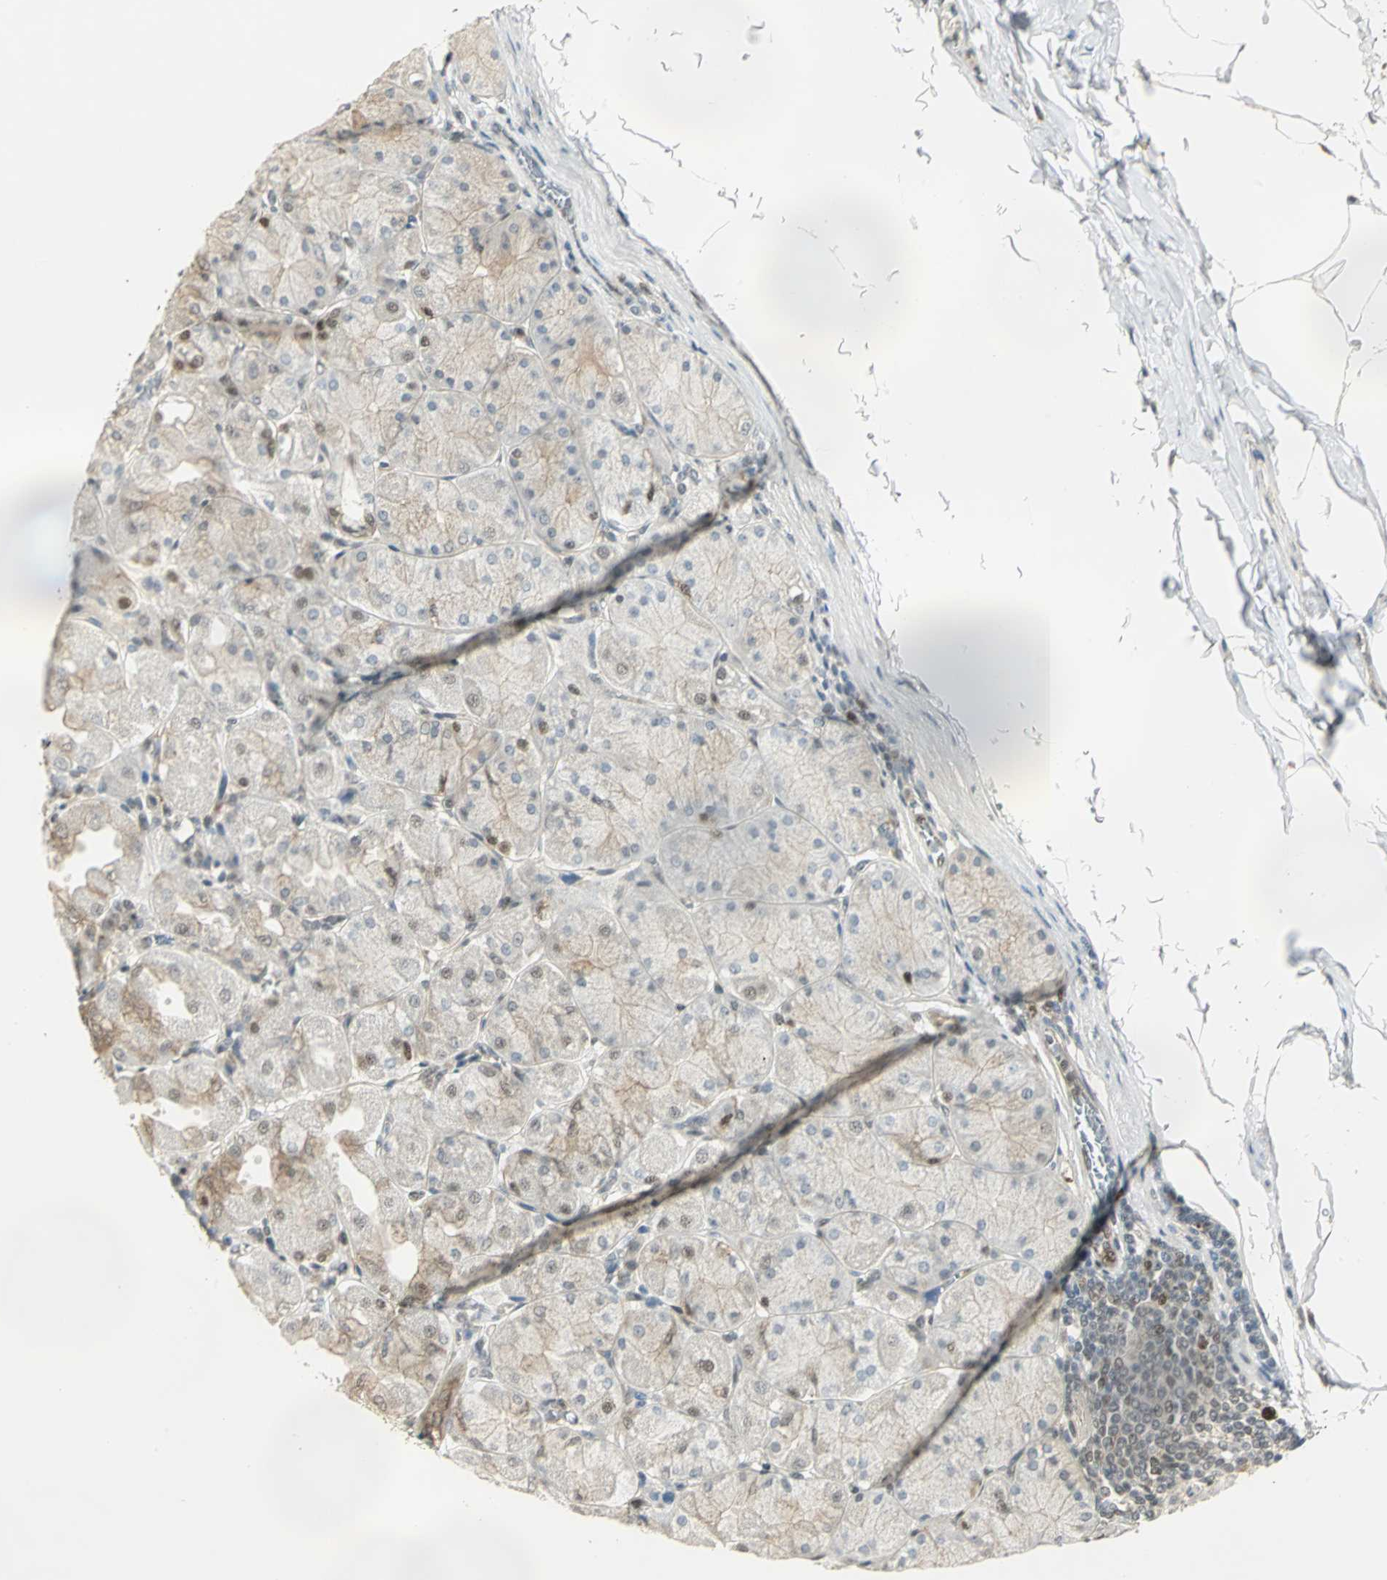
{"staining": {"intensity": "moderate", "quantity": "25%-75%", "location": "cytoplasmic/membranous,nuclear"}, "tissue": "stomach", "cell_type": "Glandular cells", "image_type": "normal", "snomed": [{"axis": "morphology", "description": "Normal tissue, NOS"}, {"axis": "topography", "description": "Stomach, upper"}], "caption": "Brown immunohistochemical staining in benign stomach exhibits moderate cytoplasmic/membranous,nuclear expression in approximately 25%-75% of glandular cells.", "gene": "DDX5", "patient": {"sex": "female", "age": 56}}